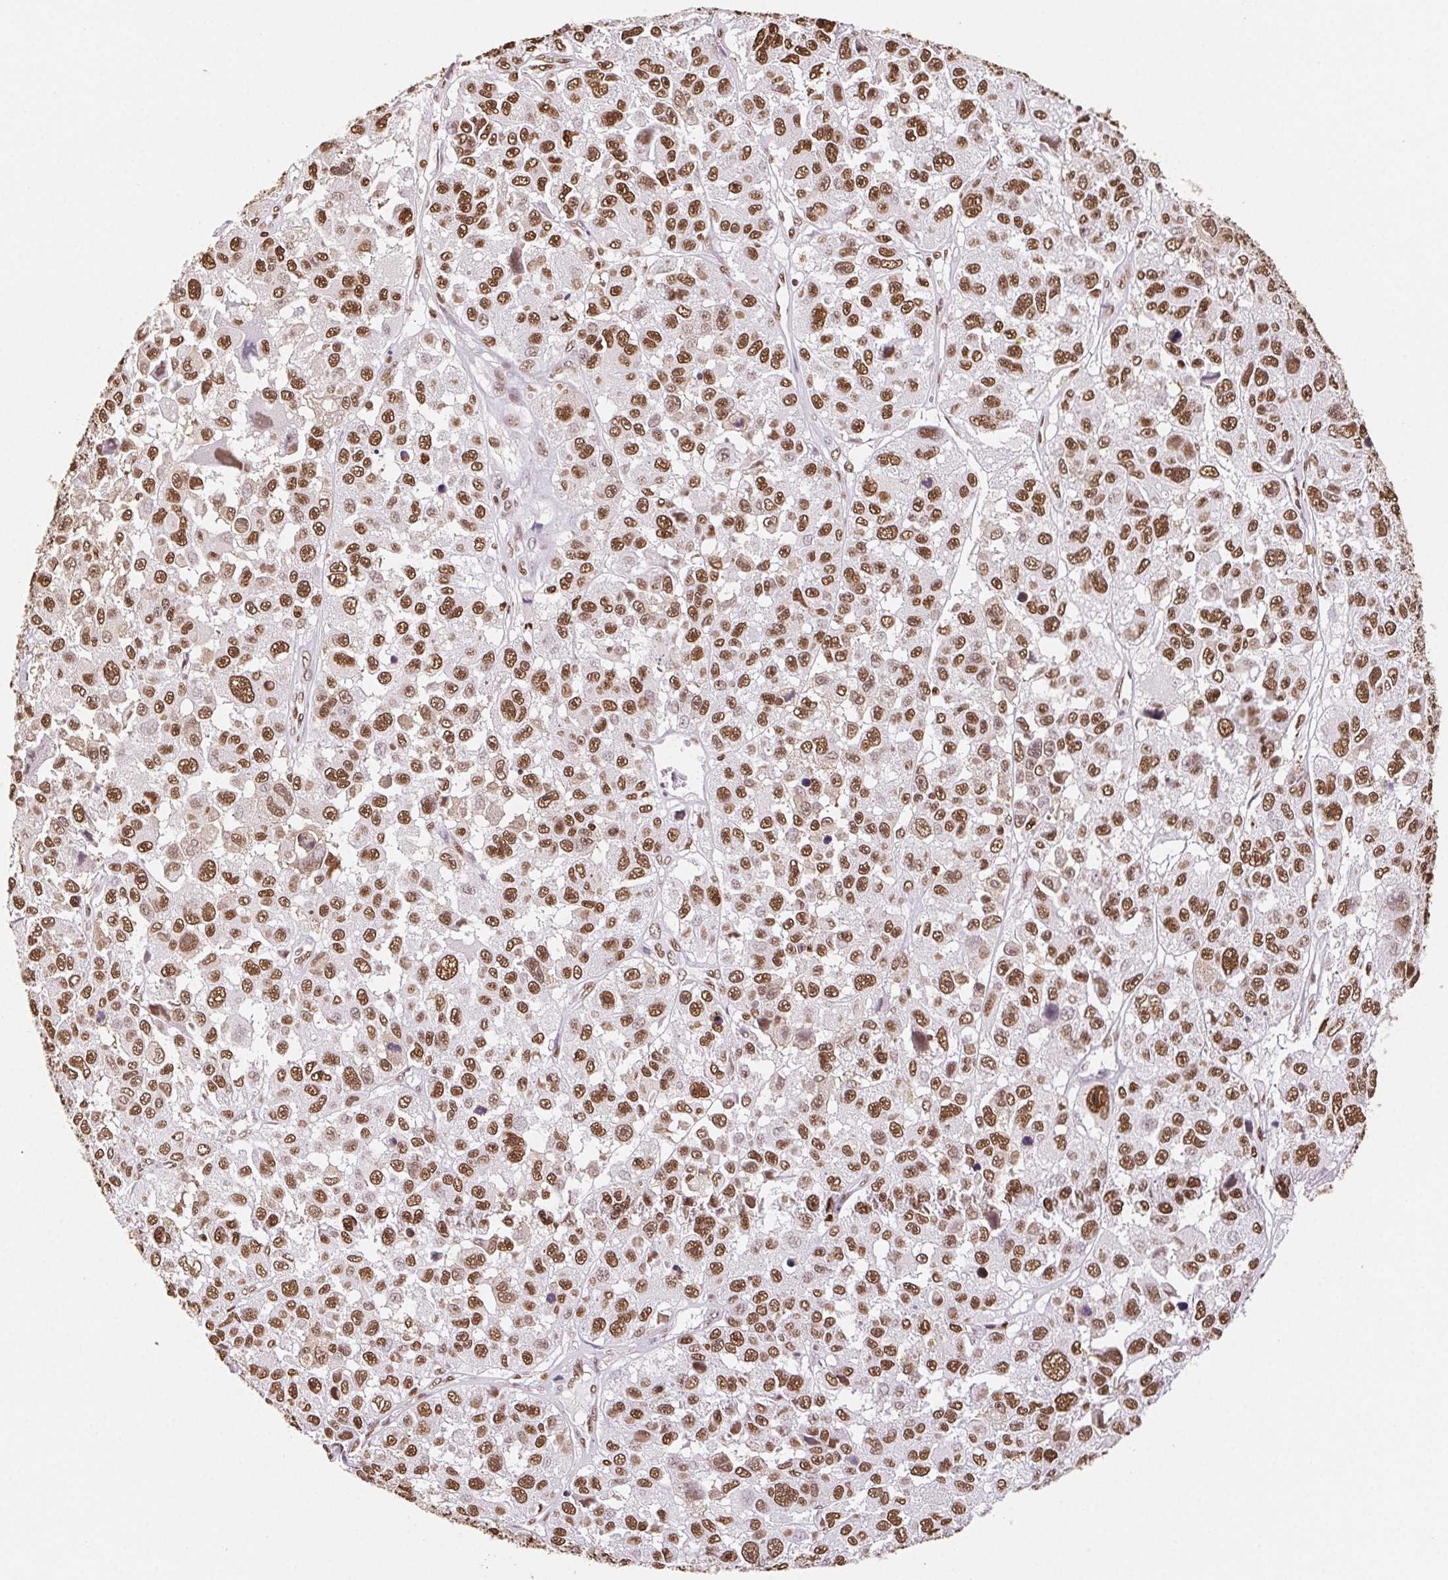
{"staining": {"intensity": "strong", "quantity": ">75%", "location": "nuclear"}, "tissue": "melanoma", "cell_type": "Tumor cells", "image_type": "cancer", "snomed": [{"axis": "morphology", "description": "Malignant melanoma, NOS"}, {"axis": "topography", "description": "Skin"}], "caption": "The histopathology image displays staining of melanoma, revealing strong nuclear protein expression (brown color) within tumor cells.", "gene": "SET", "patient": {"sex": "female", "age": 66}}